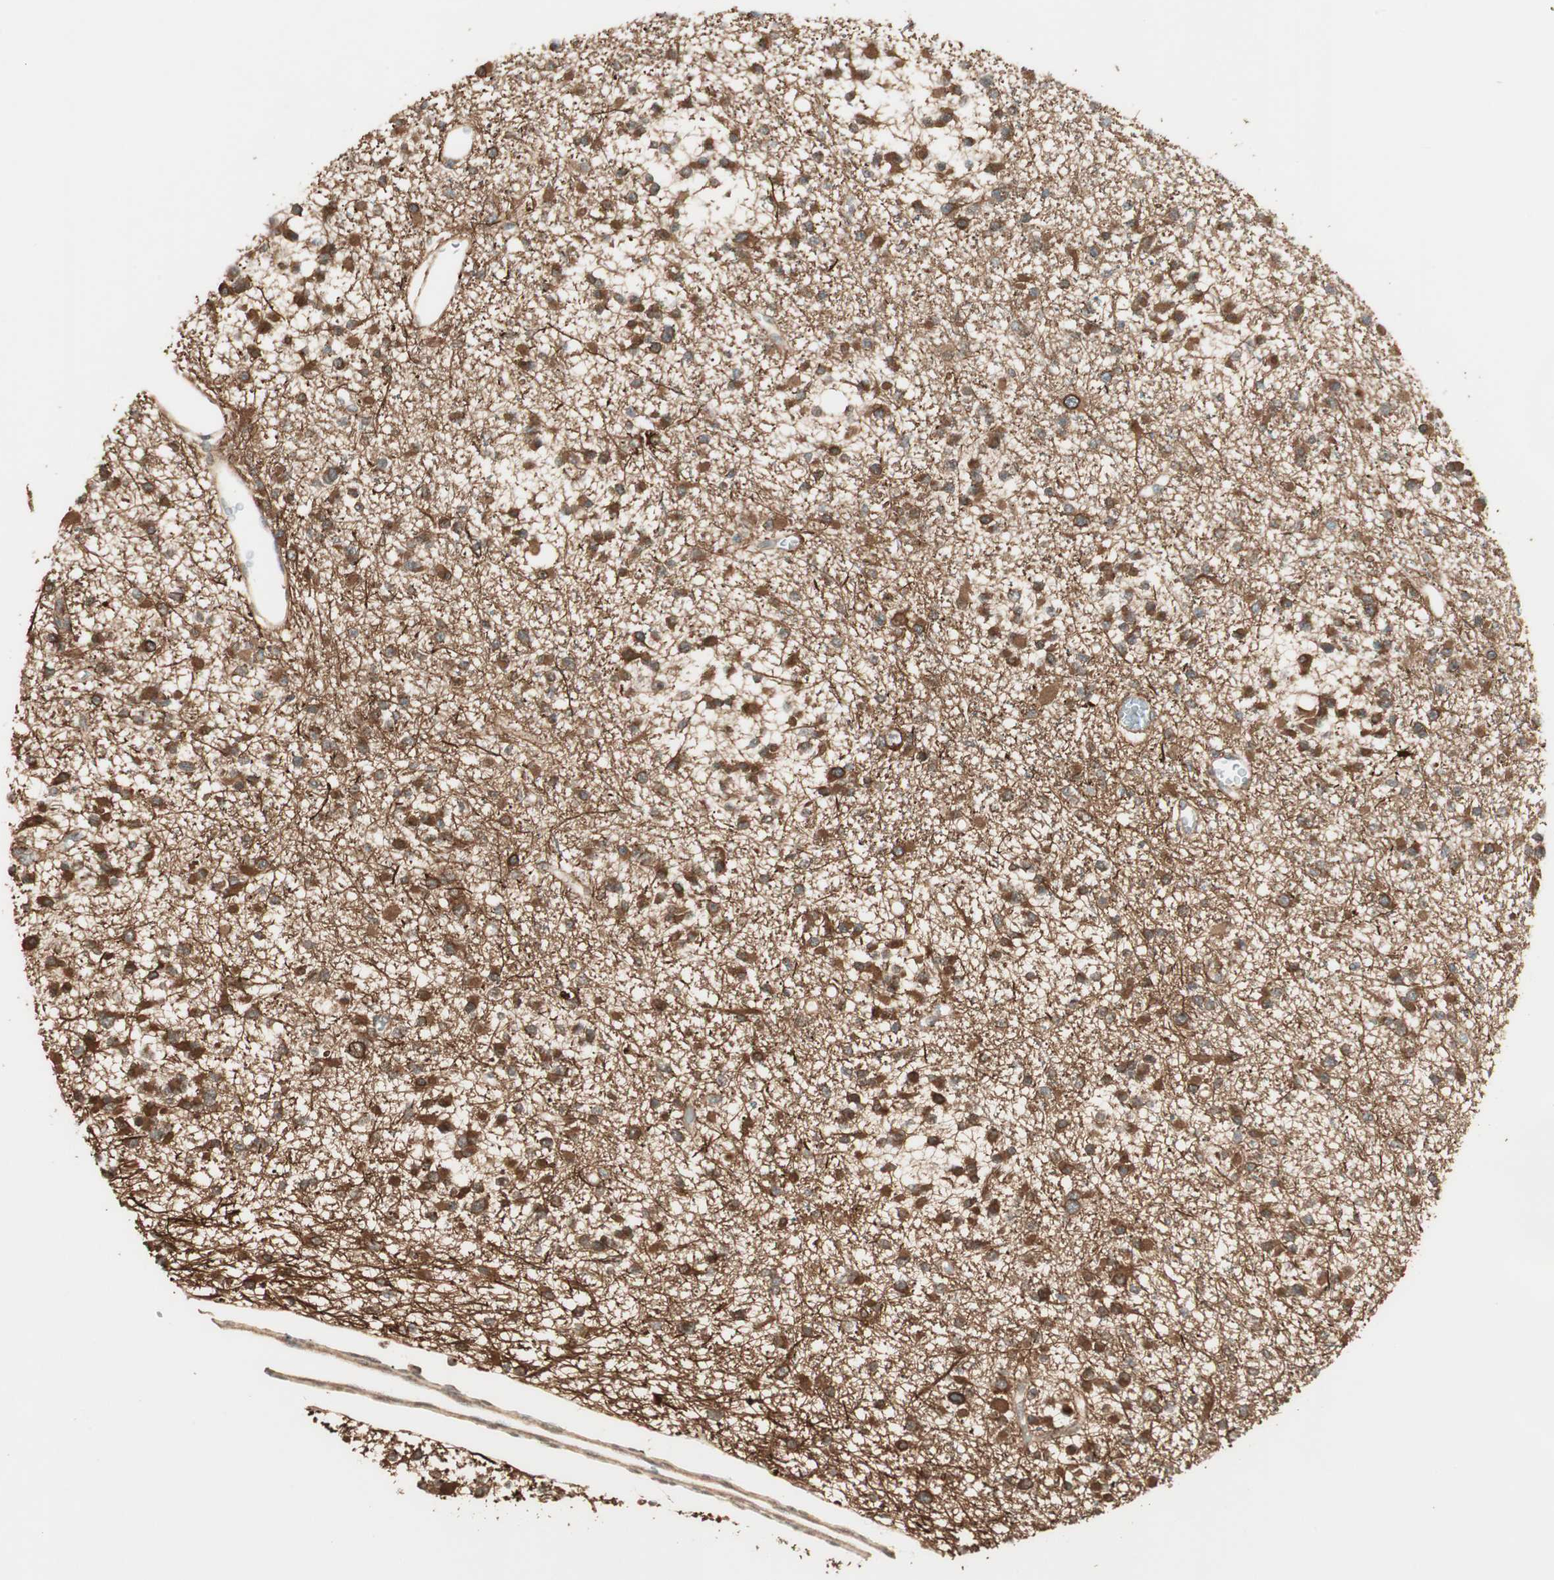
{"staining": {"intensity": "strong", "quantity": ">75%", "location": "cytoplasmic/membranous"}, "tissue": "glioma", "cell_type": "Tumor cells", "image_type": "cancer", "snomed": [{"axis": "morphology", "description": "Glioma, malignant, Low grade"}, {"axis": "topography", "description": "Brain"}], "caption": "Immunohistochemistry of human low-grade glioma (malignant) shows high levels of strong cytoplasmic/membranous positivity in about >75% of tumor cells.", "gene": "CNOT4", "patient": {"sex": "female", "age": 22}}